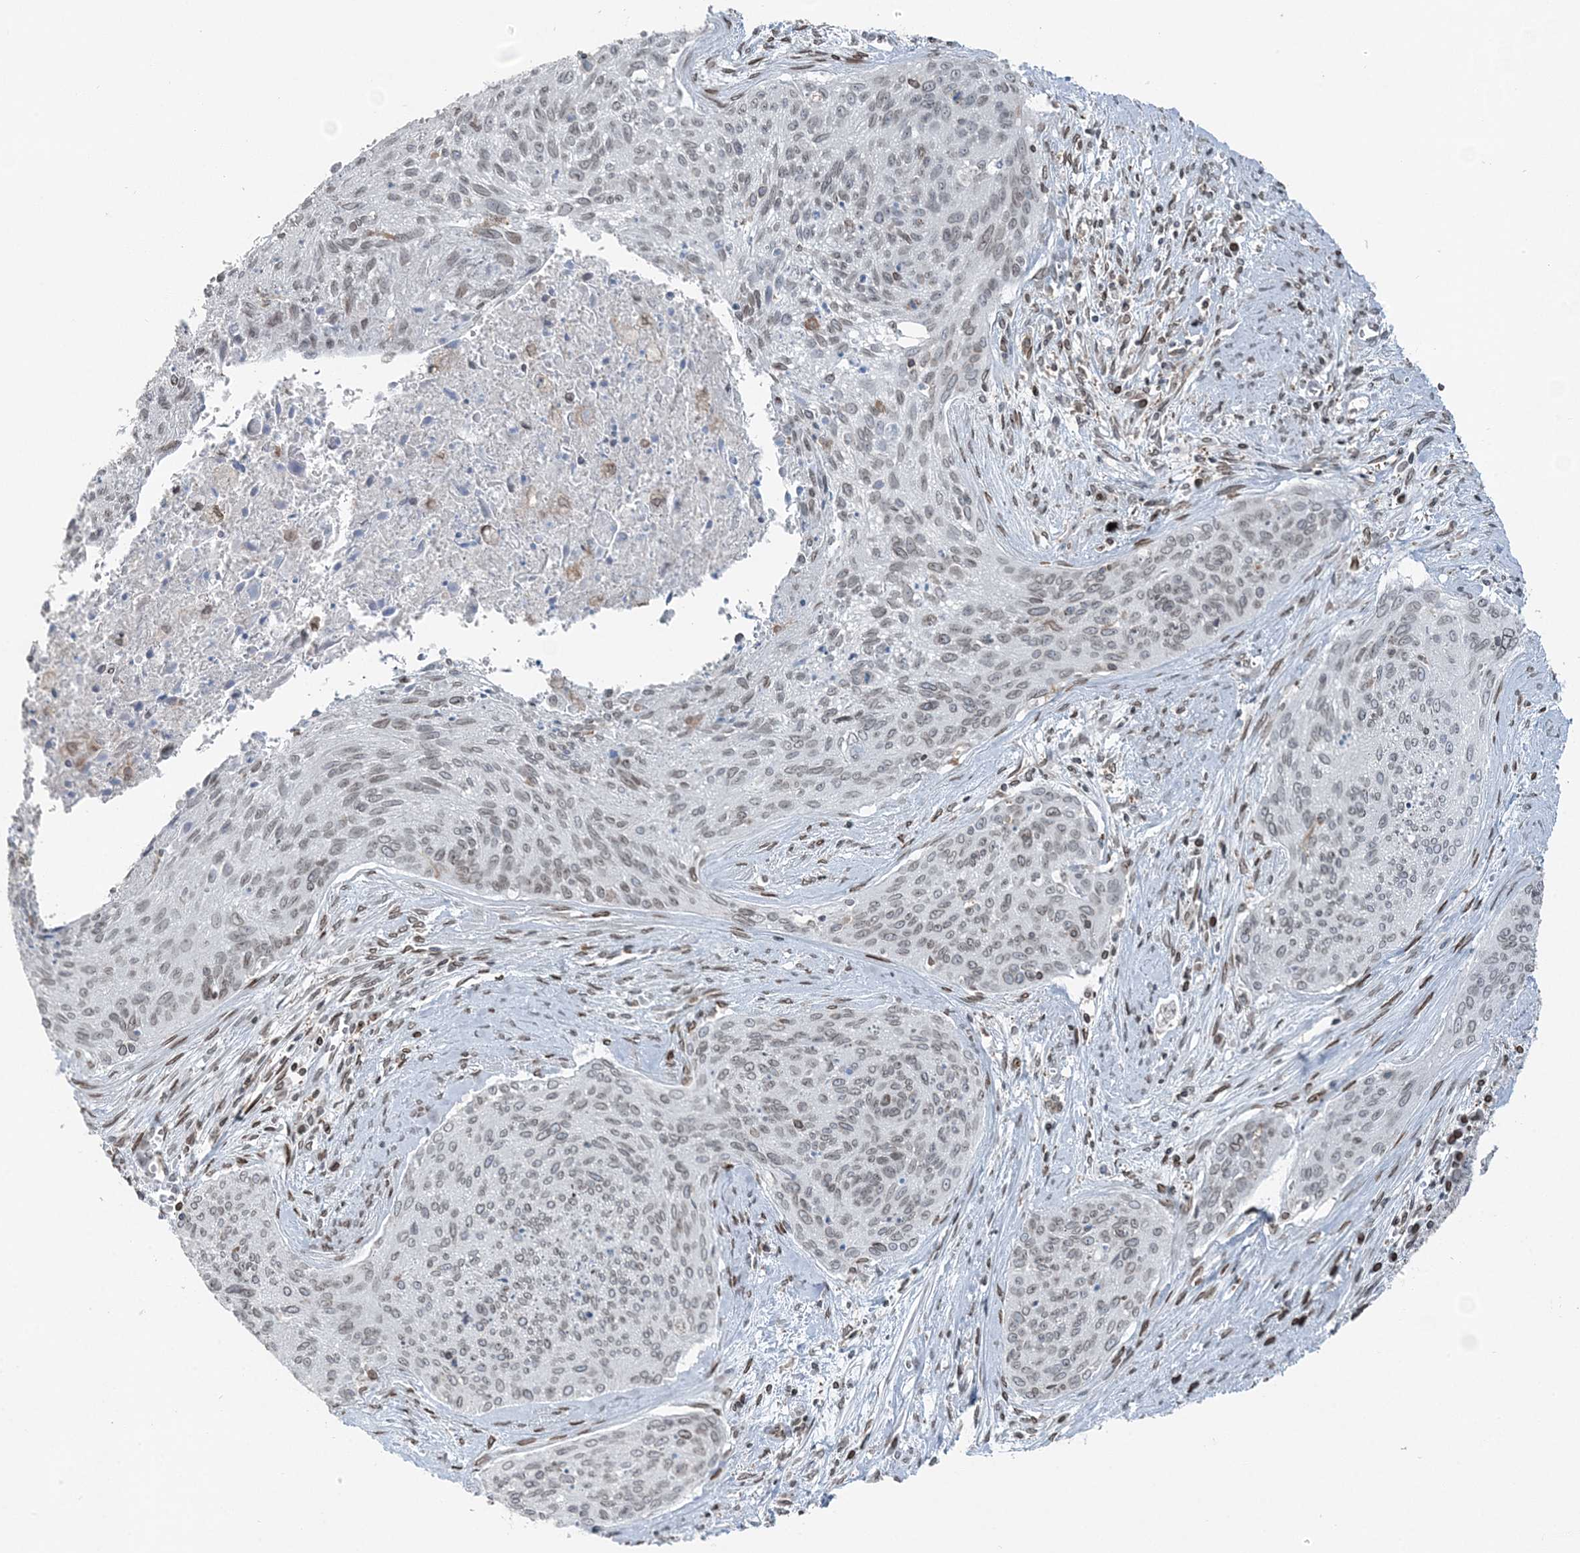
{"staining": {"intensity": "weak", "quantity": "25%-75%", "location": "cytoplasmic/membranous,nuclear"}, "tissue": "cervical cancer", "cell_type": "Tumor cells", "image_type": "cancer", "snomed": [{"axis": "morphology", "description": "Squamous cell carcinoma, NOS"}, {"axis": "topography", "description": "Cervix"}], "caption": "DAB (3,3'-diaminobenzidine) immunohistochemical staining of human cervical cancer displays weak cytoplasmic/membranous and nuclear protein positivity in approximately 25%-75% of tumor cells.", "gene": "GJD4", "patient": {"sex": "female", "age": 55}}